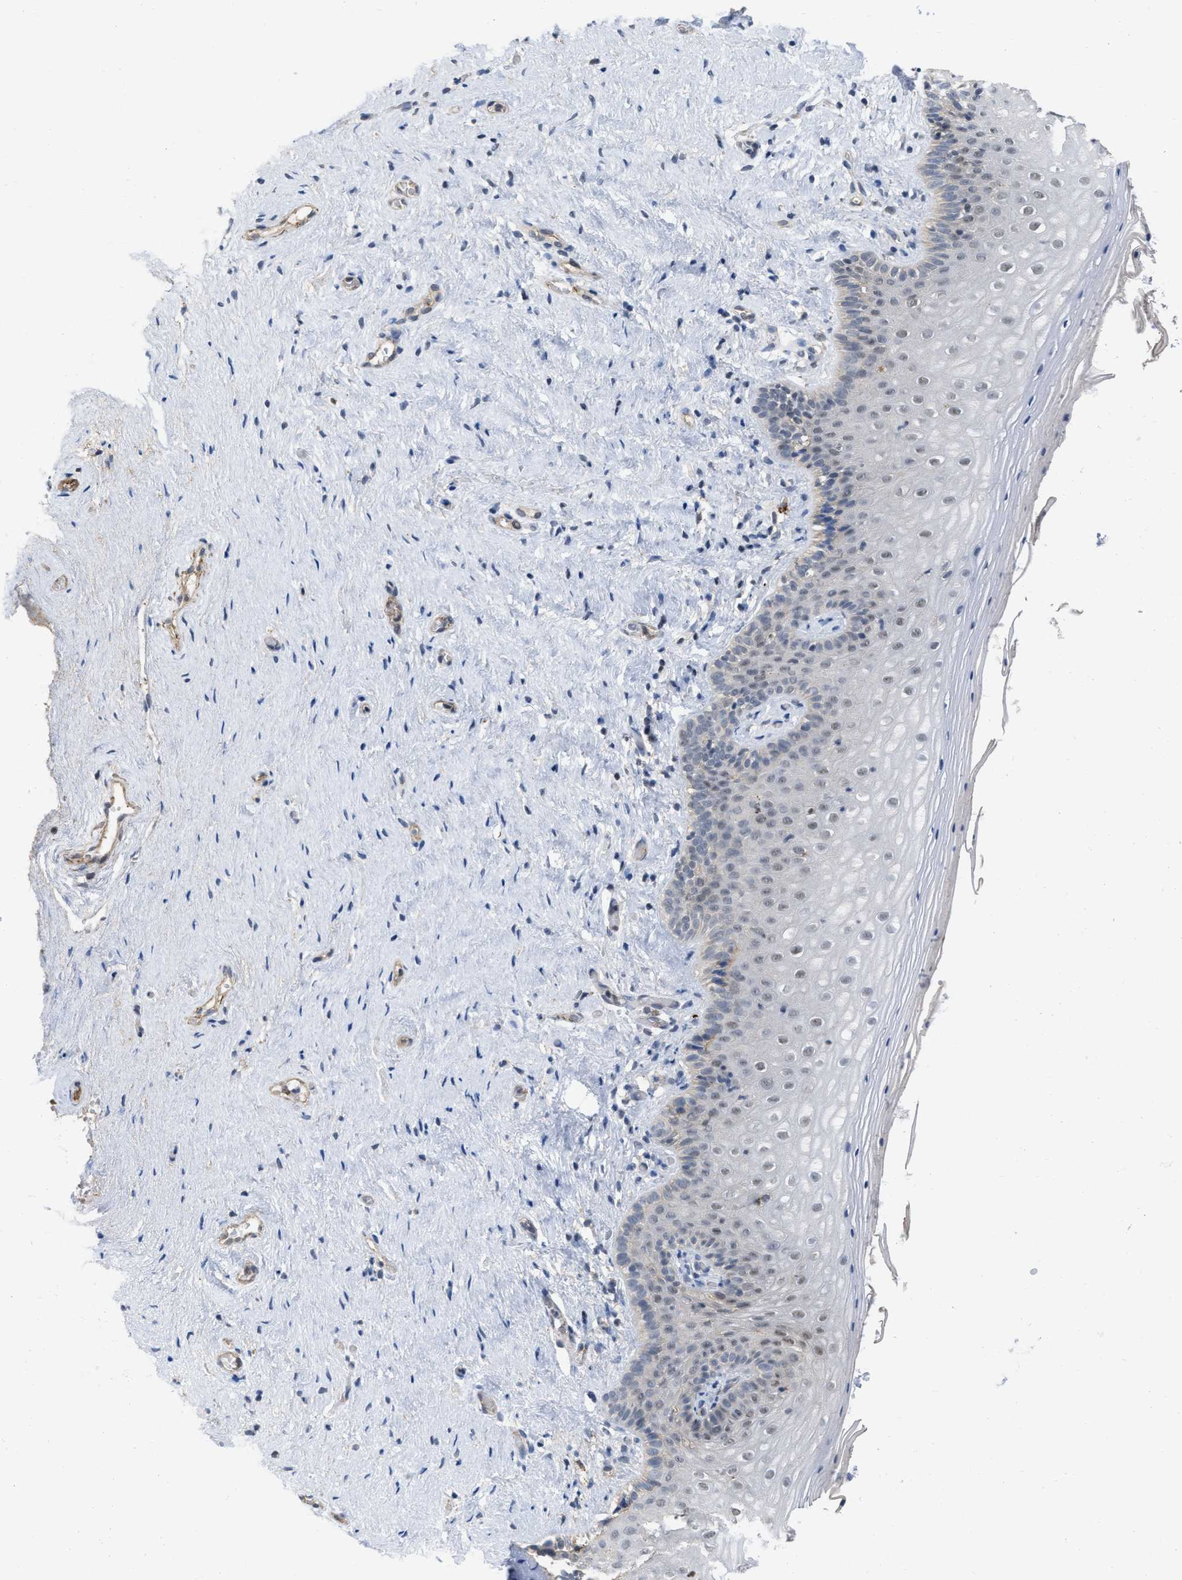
{"staining": {"intensity": "negative", "quantity": "none", "location": "none"}, "tissue": "vagina", "cell_type": "Squamous epithelial cells", "image_type": "normal", "snomed": [{"axis": "morphology", "description": "Normal tissue, NOS"}, {"axis": "topography", "description": "Vagina"}], "caption": "This is an immunohistochemistry (IHC) micrograph of unremarkable human vagina. There is no expression in squamous epithelial cells.", "gene": "NAPEPLD", "patient": {"sex": "female", "age": 44}}